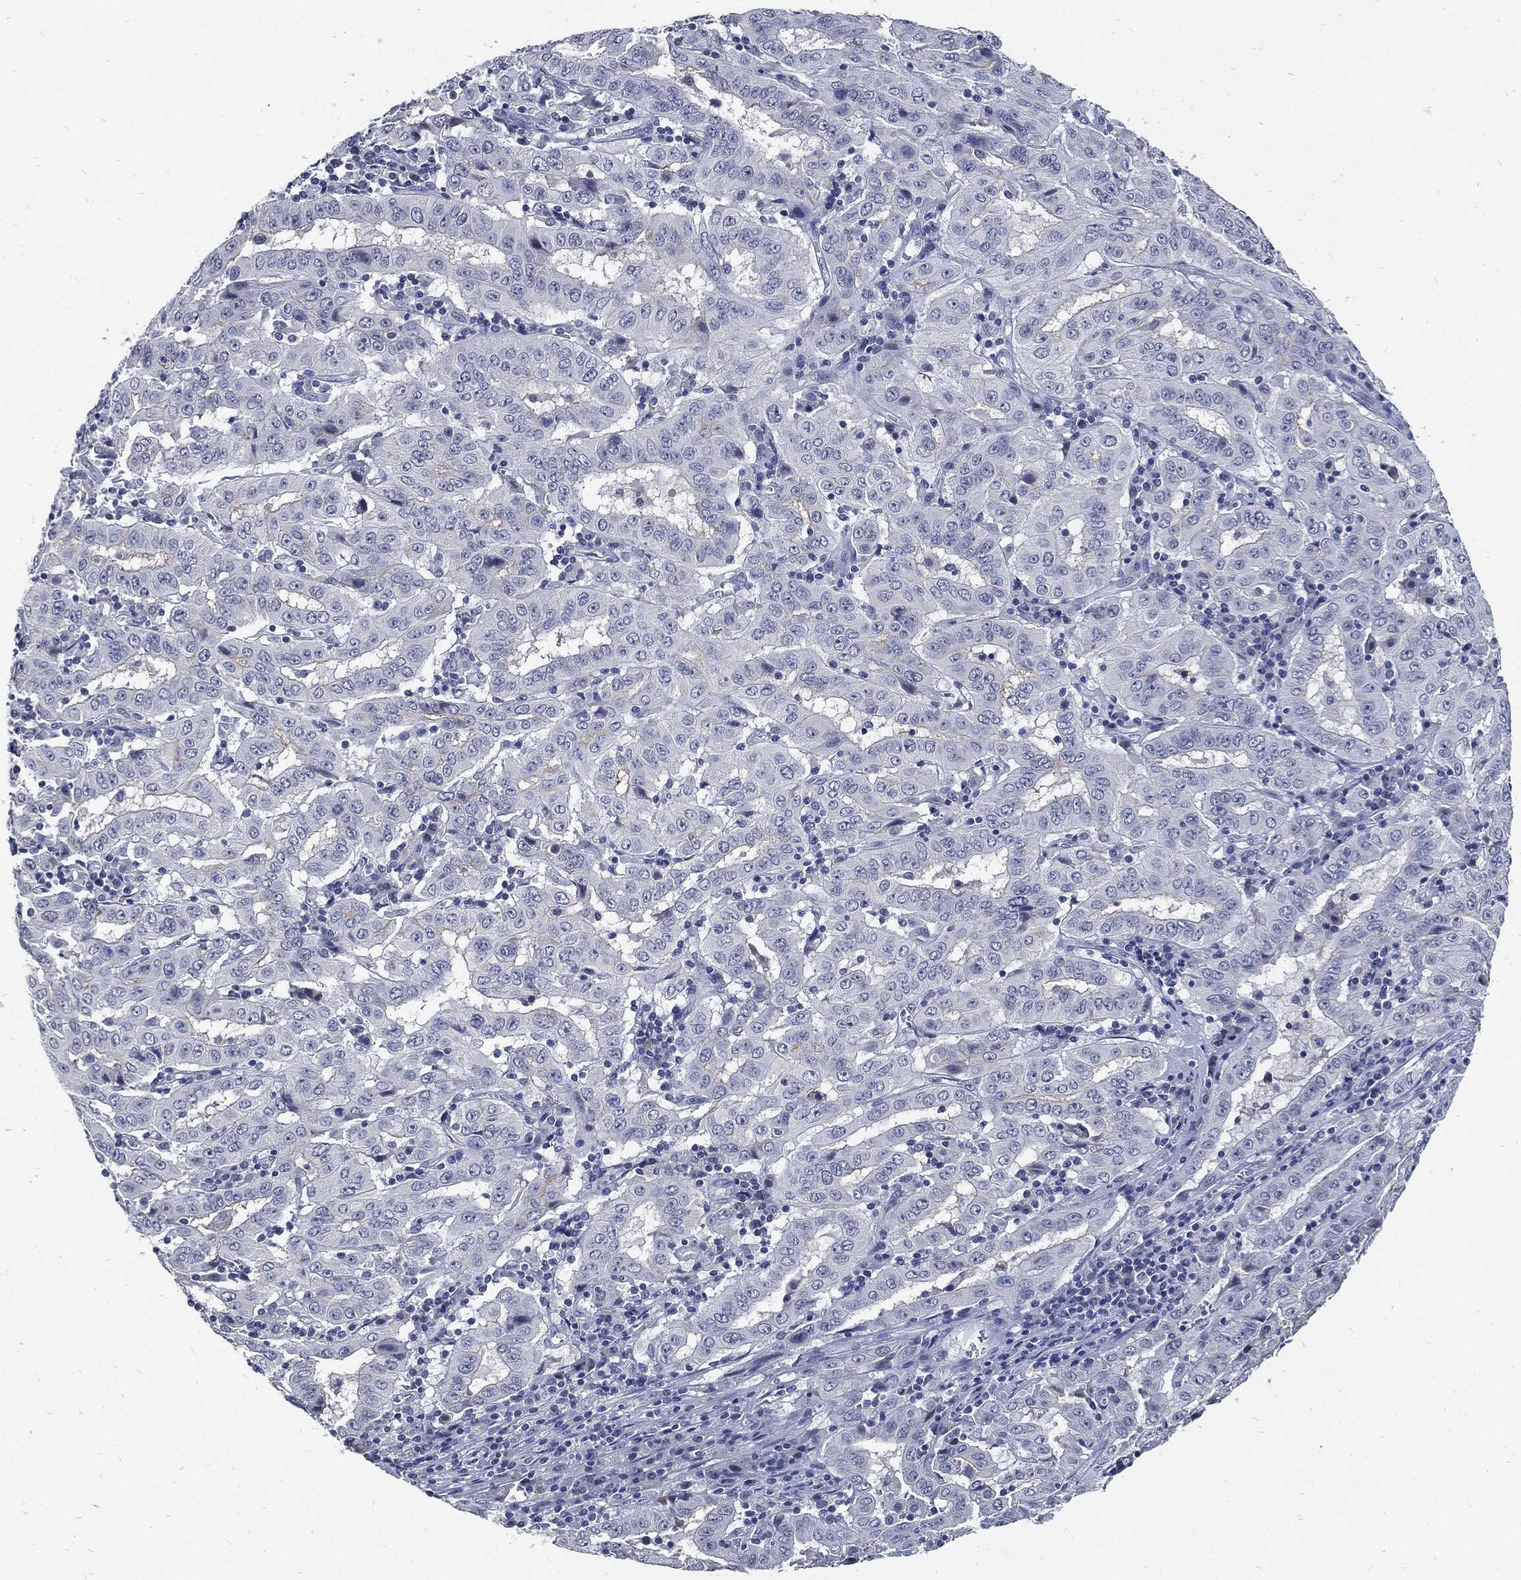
{"staining": {"intensity": "negative", "quantity": "none", "location": "none"}, "tissue": "pancreatic cancer", "cell_type": "Tumor cells", "image_type": "cancer", "snomed": [{"axis": "morphology", "description": "Adenocarcinoma, NOS"}, {"axis": "topography", "description": "Pancreas"}], "caption": "DAB (3,3'-diaminobenzidine) immunohistochemical staining of pancreatic cancer displays no significant expression in tumor cells.", "gene": "NBN", "patient": {"sex": "male", "age": 63}}